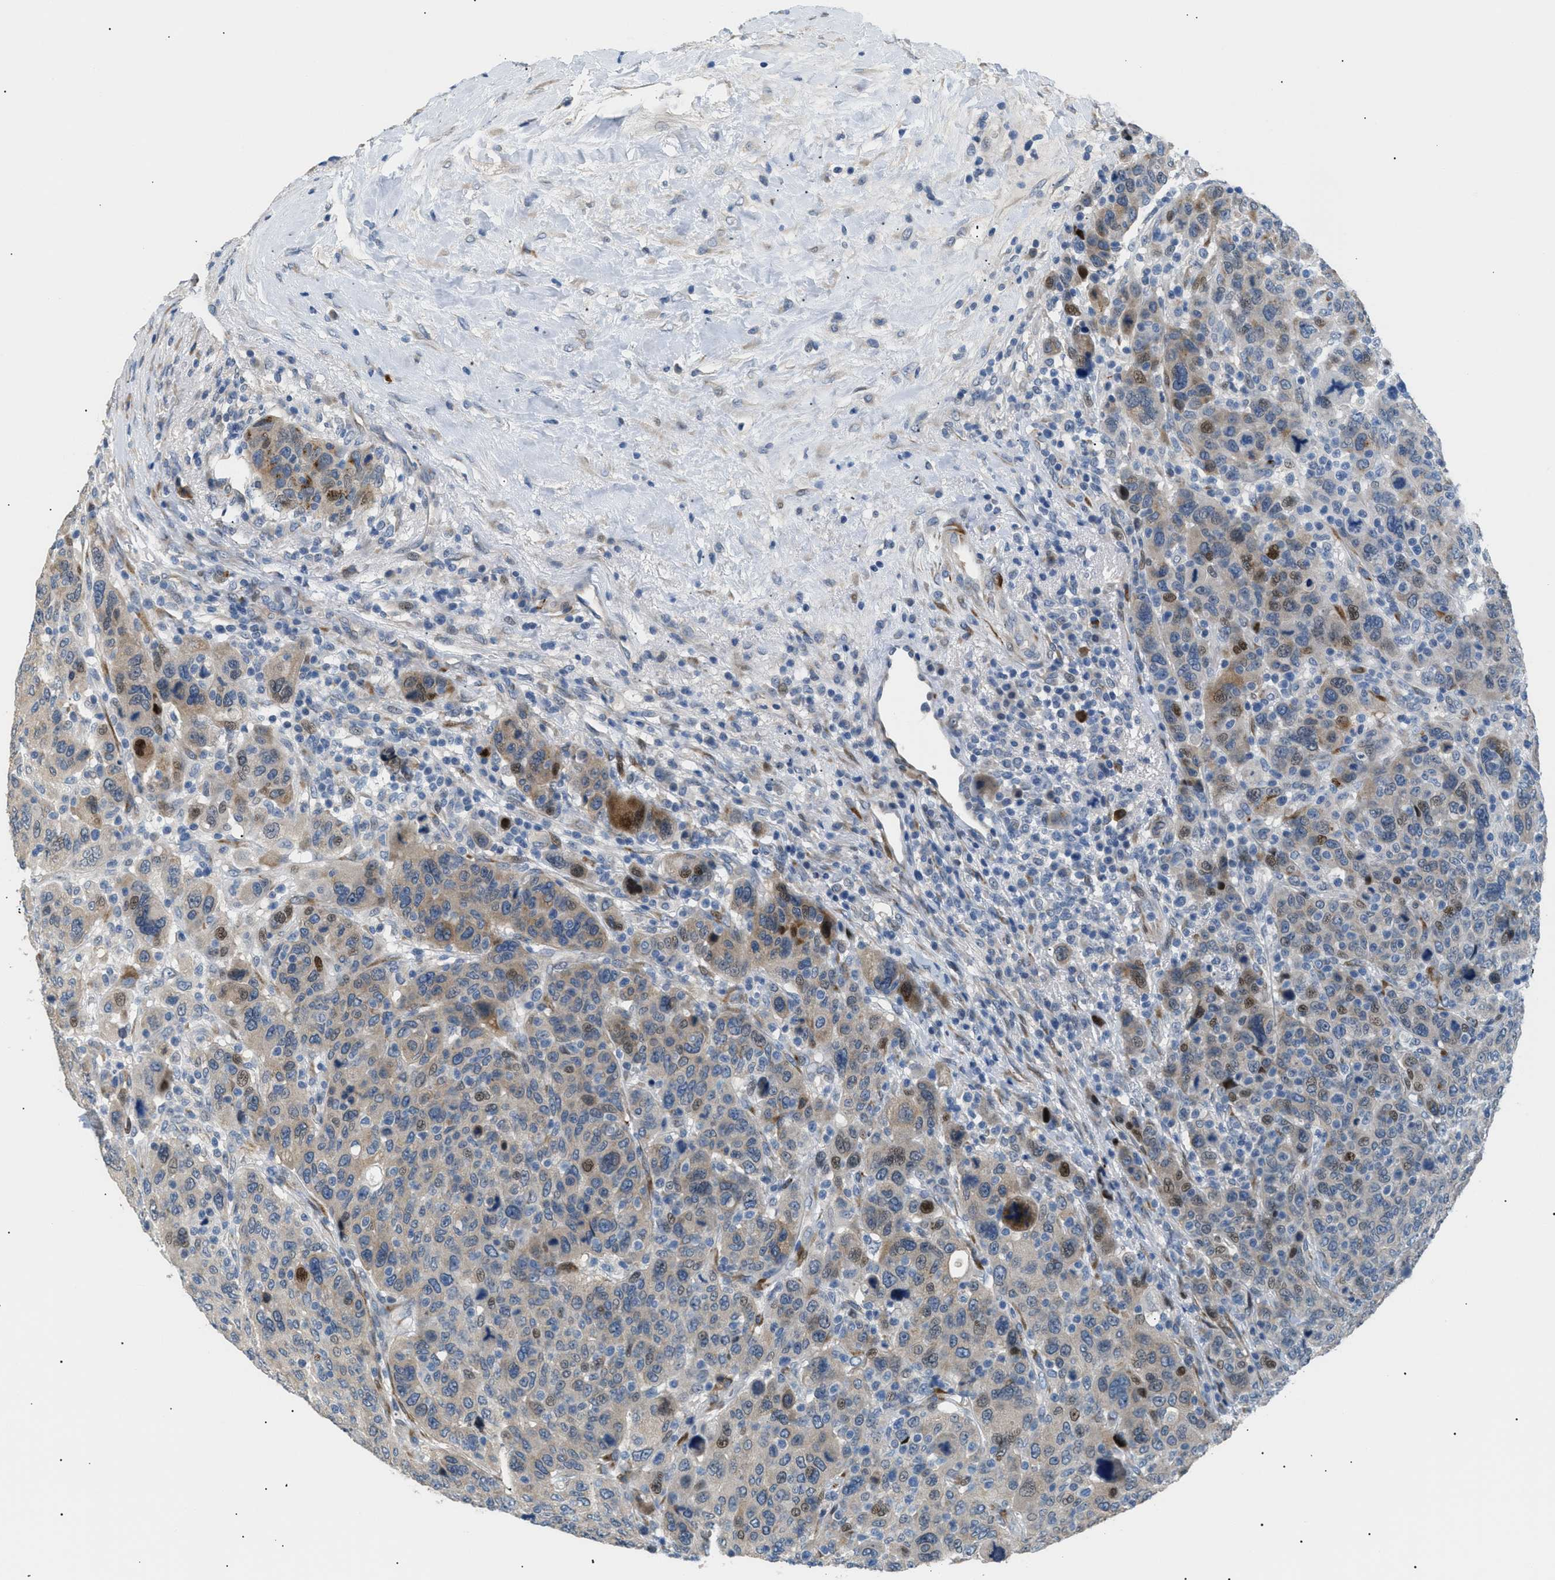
{"staining": {"intensity": "moderate", "quantity": "<25%", "location": "cytoplasmic/membranous,nuclear"}, "tissue": "breast cancer", "cell_type": "Tumor cells", "image_type": "cancer", "snomed": [{"axis": "morphology", "description": "Duct carcinoma"}, {"axis": "topography", "description": "Breast"}], "caption": "This is an image of immunohistochemistry (IHC) staining of infiltrating ductal carcinoma (breast), which shows moderate positivity in the cytoplasmic/membranous and nuclear of tumor cells.", "gene": "ICA1", "patient": {"sex": "female", "age": 37}}